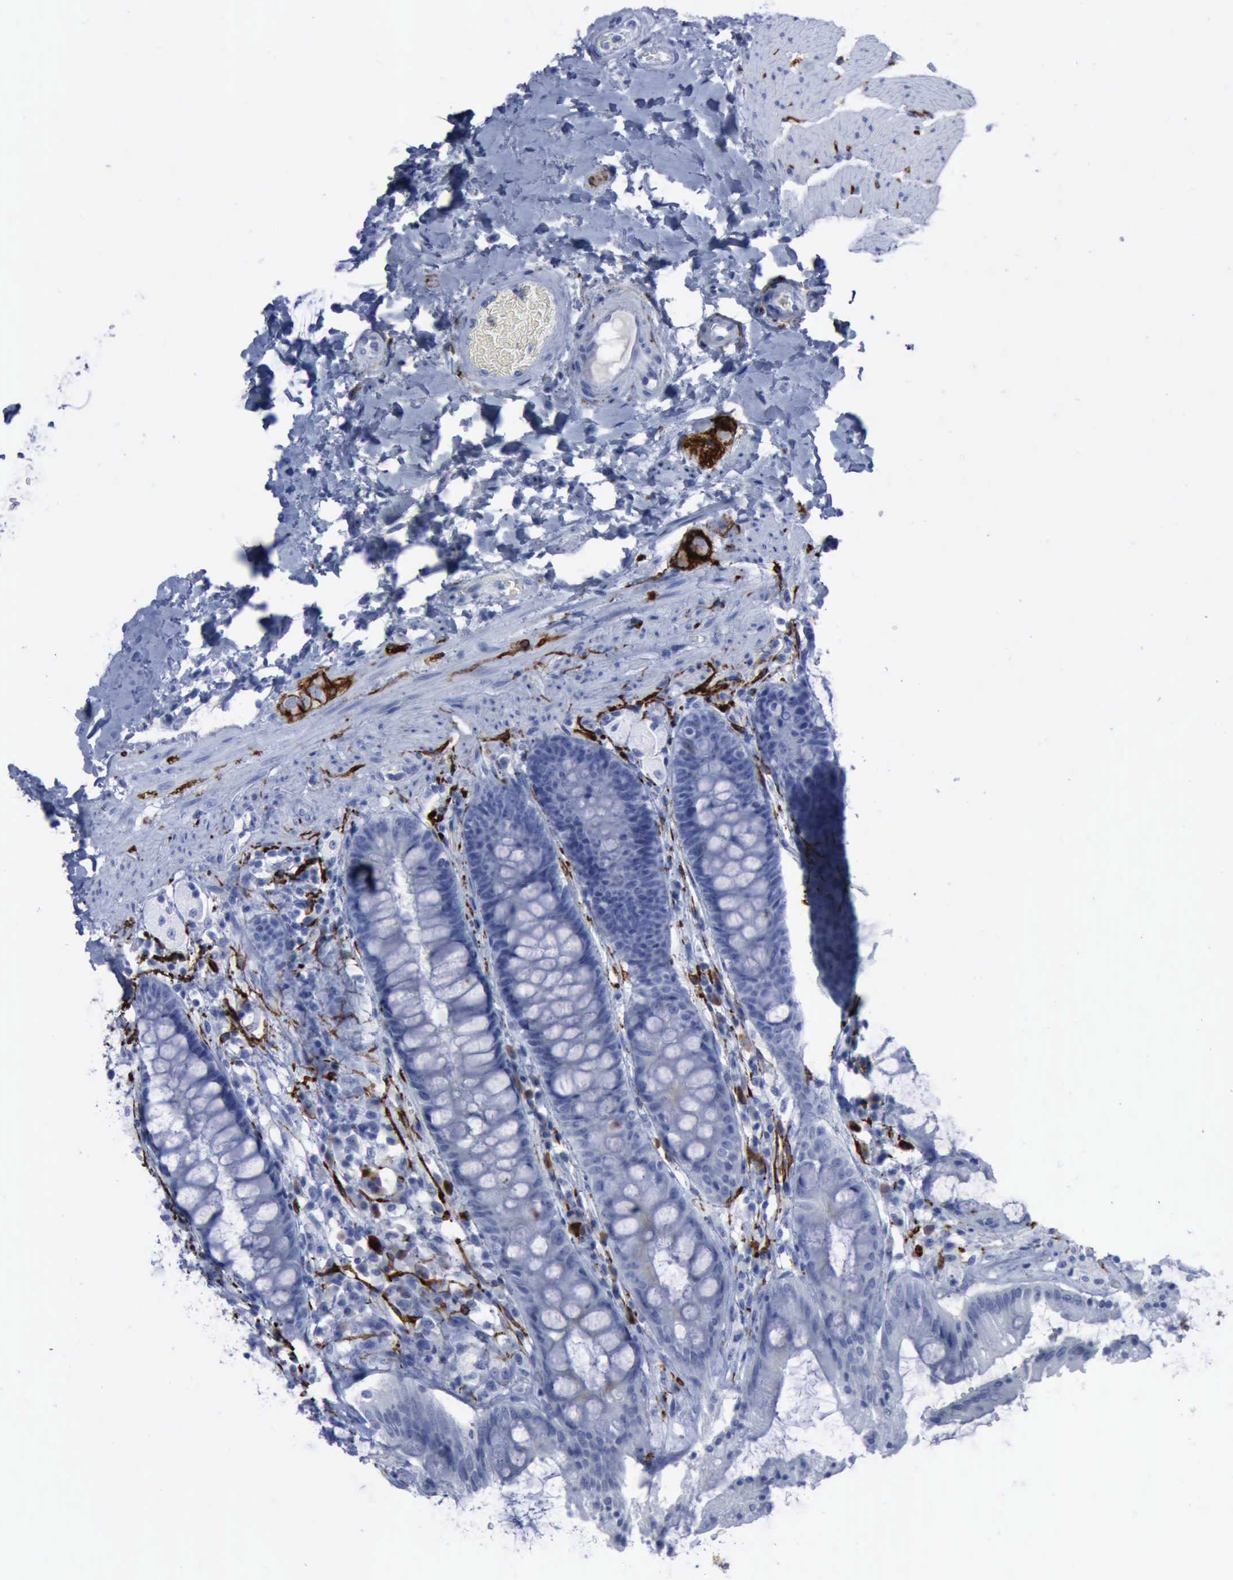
{"staining": {"intensity": "negative", "quantity": "none", "location": "none"}, "tissue": "rectum", "cell_type": "Glandular cells", "image_type": "normal", "snomed": [{"axis": "morphology", "description": "Normal tissue, NOS"}, {"axis": "topography", "description": "Rectum"}], "caption": "The micrograph exhibits no staining of glandular cells in unremarkable rectum. (DAB (3,3'-diaminobenzidine) immunohistochemistry (IHC), high magnification).", "gene": "NGFR", "patient": {"sex": "female", "age": 46}}